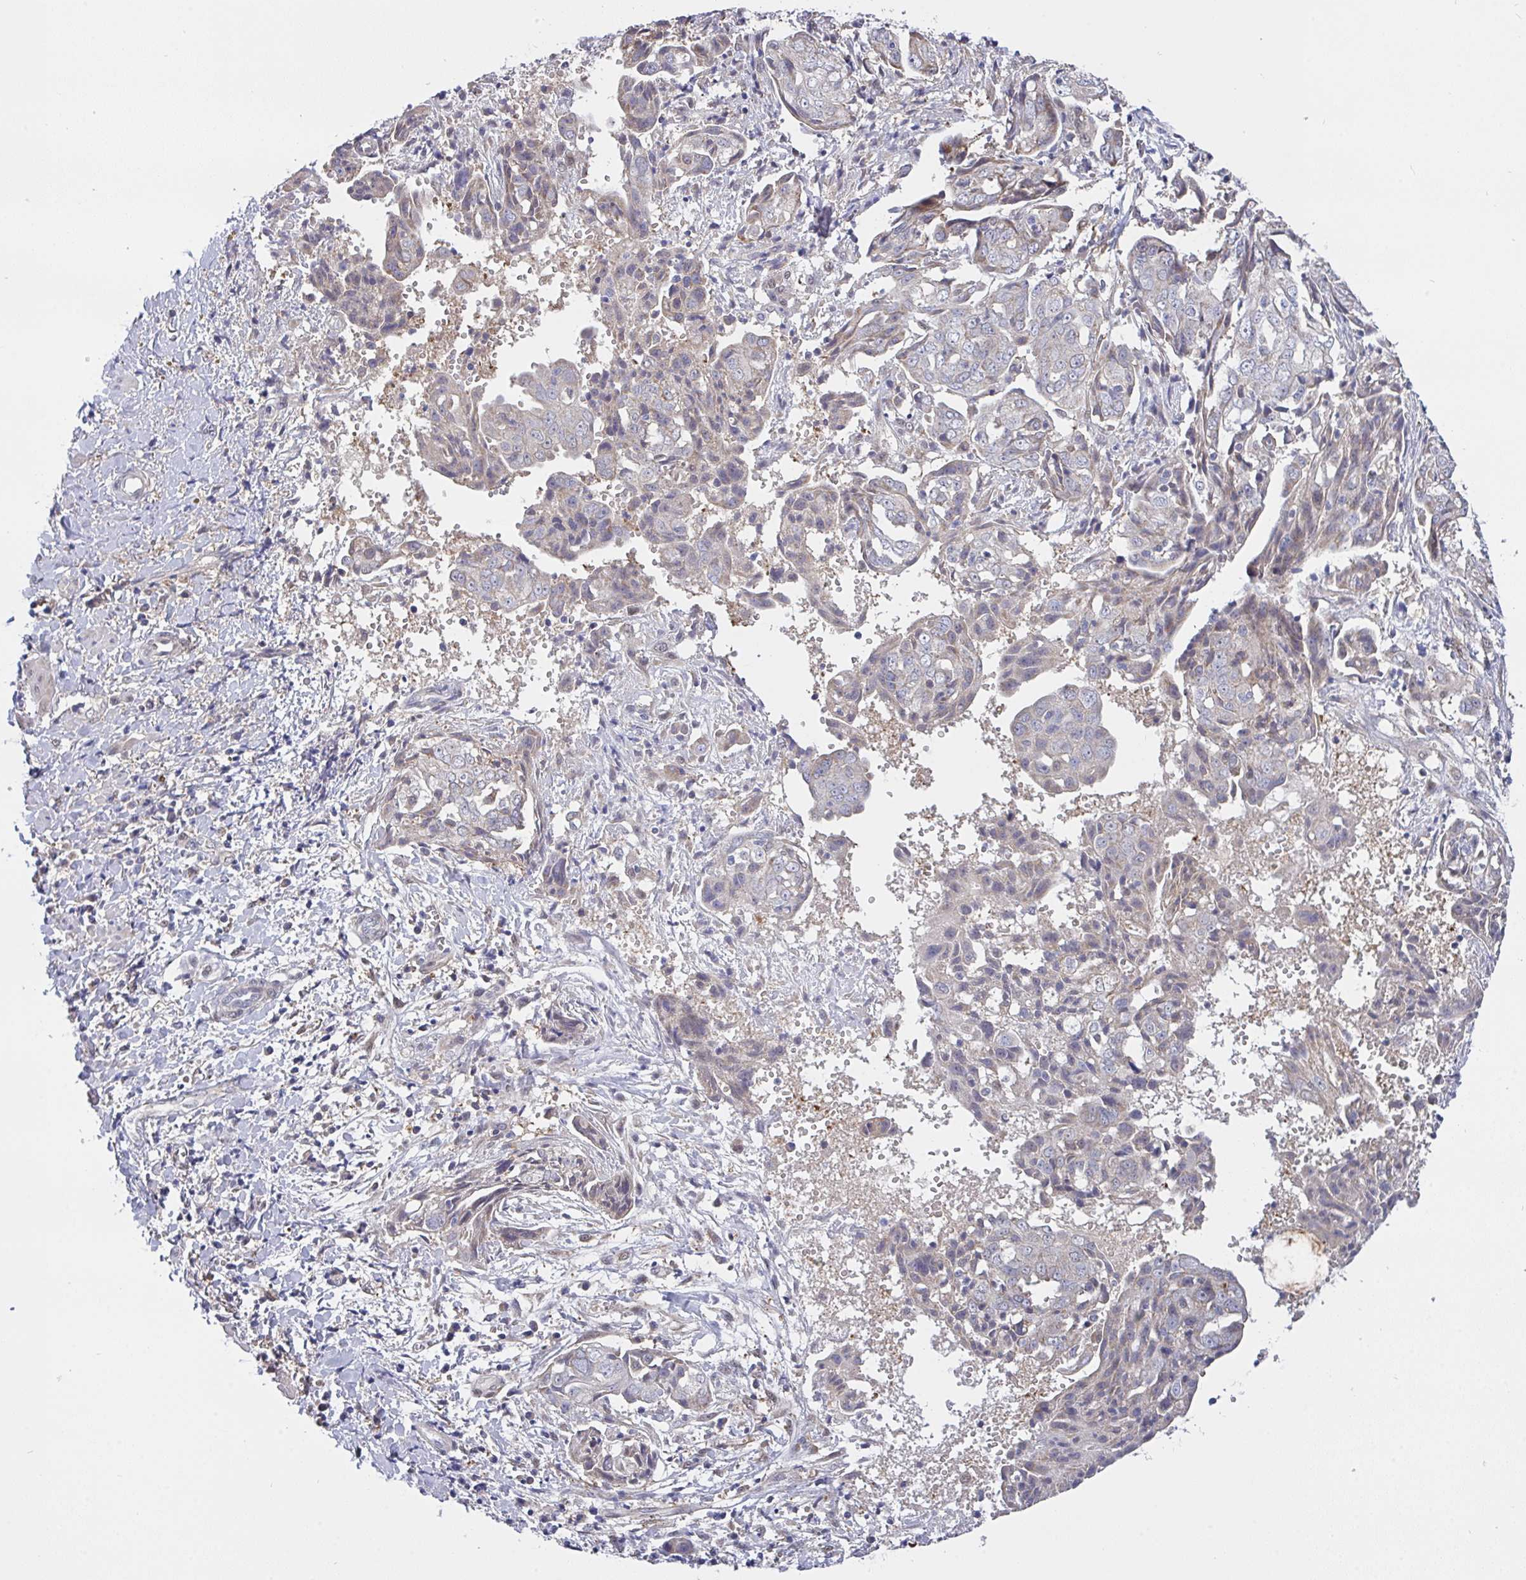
{"staining": {"intensity": "weak", "quantity": "<25%", "location": "cytoplasmic/membranous"}, "tissue": "ovarian cancer", "cell_type": "Tumor cells", "image_type": "cancer", "snomed": [{"axis": "morphology", "description": "Carcinoma, endometroid"}, {"axis": "topography", "description": "Ovary"}], "caption": "The immunohistochemistry (IHC) micrograph has no significant expression in tumor cells of endometroid carcinoma (ovarian) tissue.", "gene": "L3HYPDH", "patient": {"sex": "female", "age": 70}}